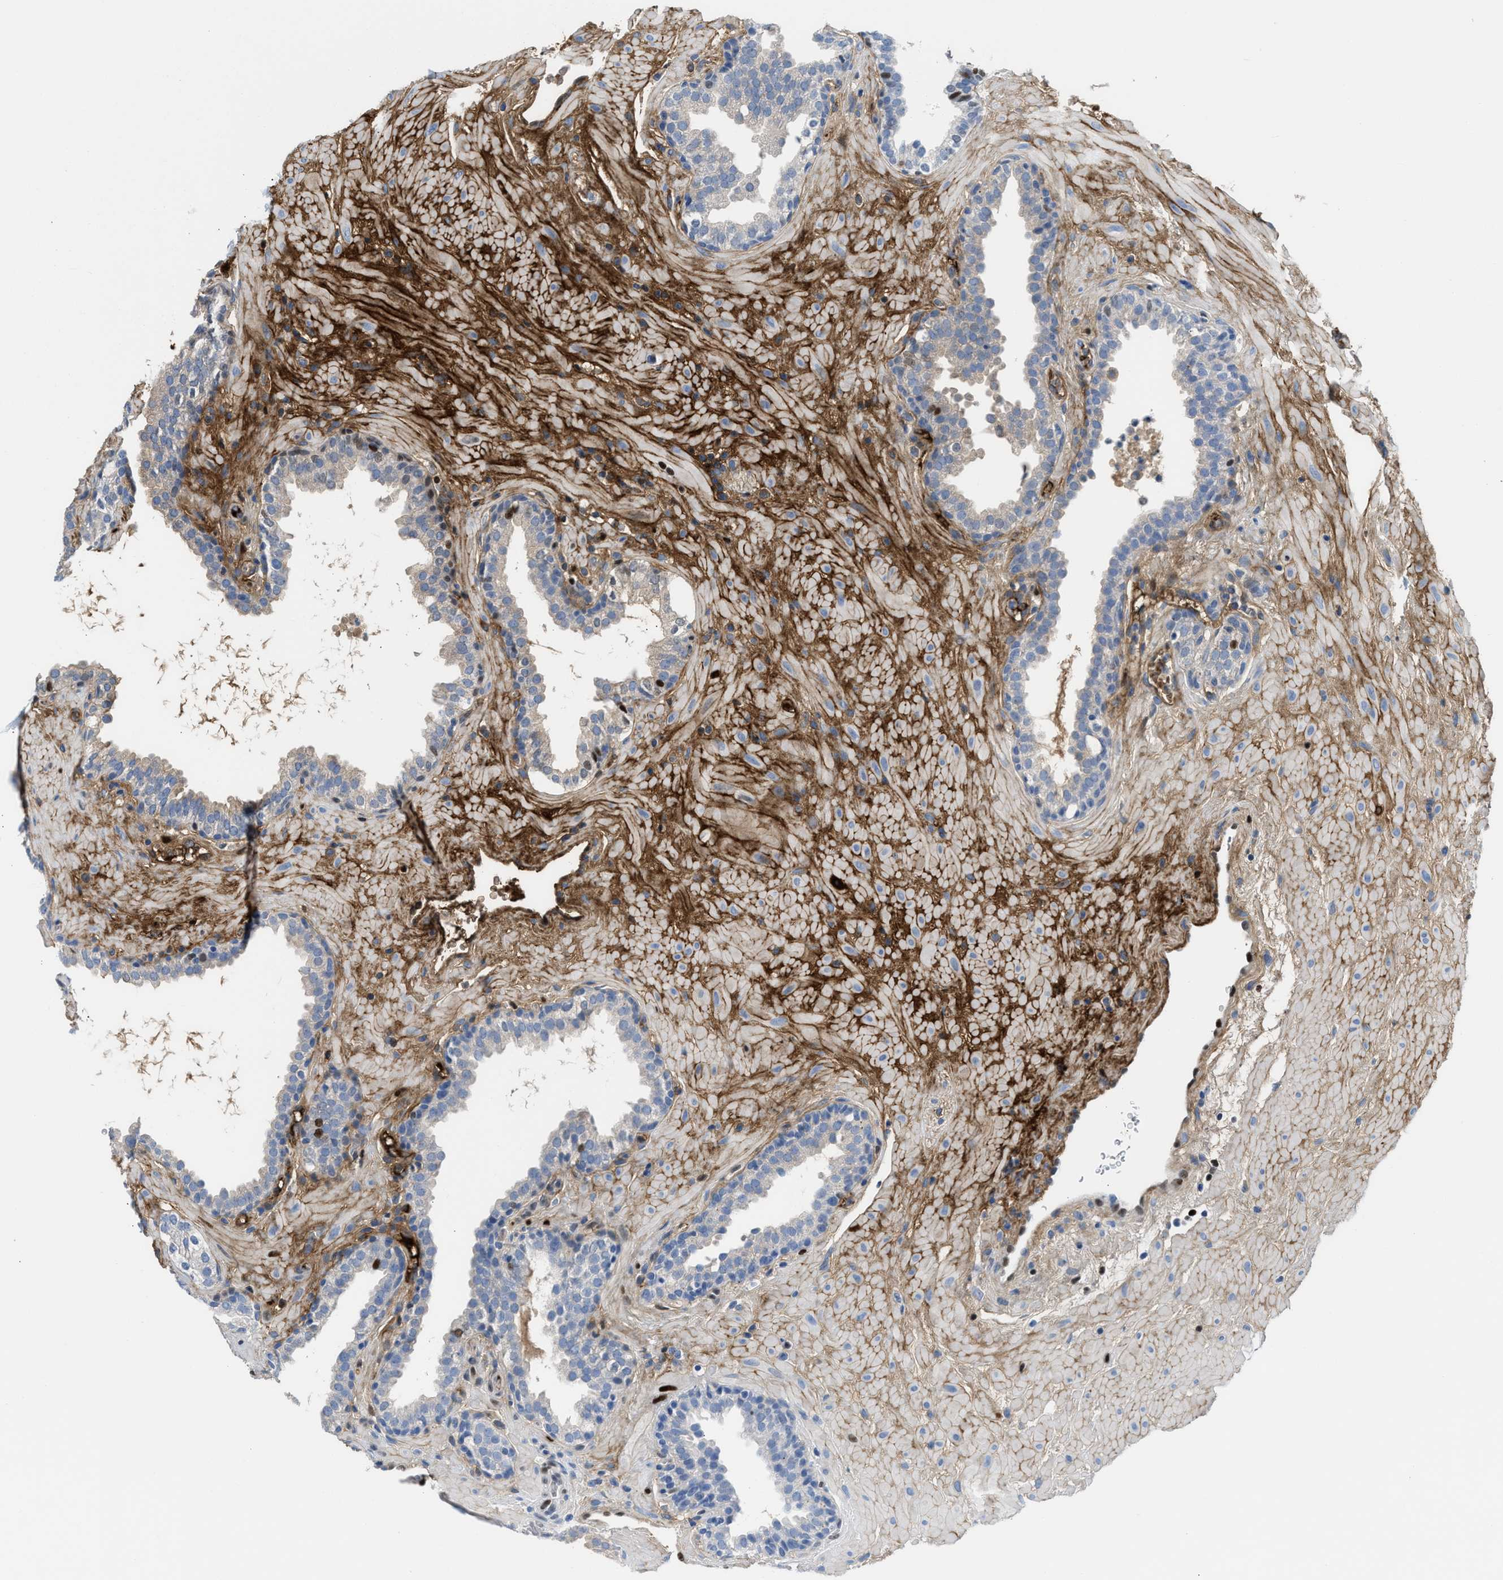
{"staining": {"intensity": "moderate", "quantity": "<25%", "location": "nuclear"}, "tissue": "prostate", "cell_type": "Glandular cells", "image_type": "normal", "snomed": [{"axis": "morphology", "description": "Normal tissue, NOS"}, {"axis": "topography", "description": "Prostate"}], "caption": "Approximately <25% of glandular cells in benign prostate exhibit moderate nuclear protein staining as visualized by brown immunohistochemical staining.", "gene": "LEF1", "patient": {"sex": "male", "age": 51}}